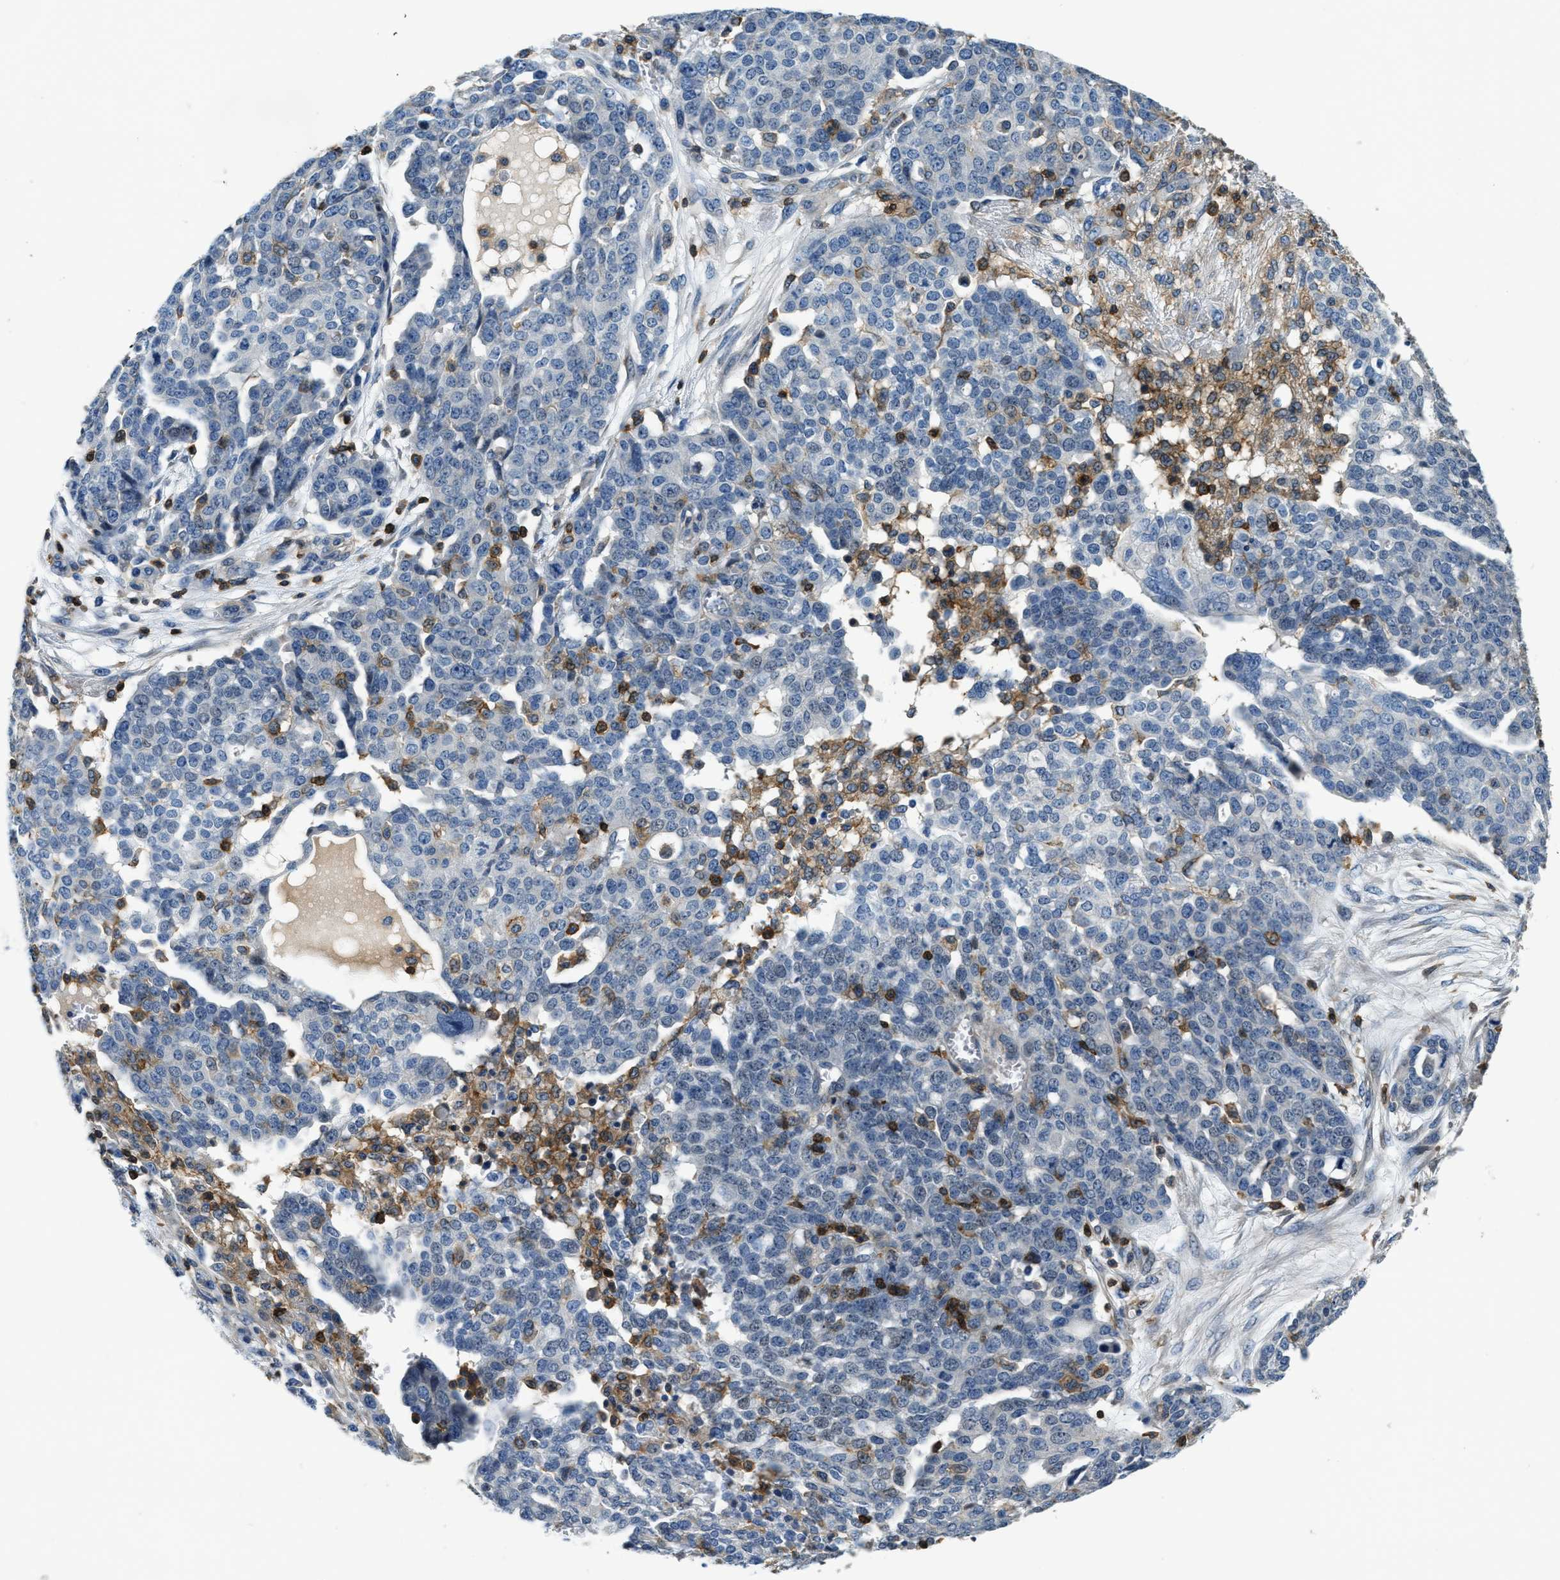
{"staining": {"intensity": "negative", "quantity": "none", "location": "none"}, "tissue": "ovarian cancer", "cell_type": "Tumor cells", "image_type": "cancer", "snomed": [{"axis": "morphology", "description": "Cystadenocarcinoma, serous, NOS"}, {"axis": "topography", "description": "Soft tissue"}, {"axis": "topography", "description": "Ovary"}], "caption": "High power microscopy micrograph of an IHC image of ovarian serous cystadenocarcinoma, revealing no significant expression in tumor cells.", "gene": "MYO1G", "patient": {"sex": "female", "age": 57}}